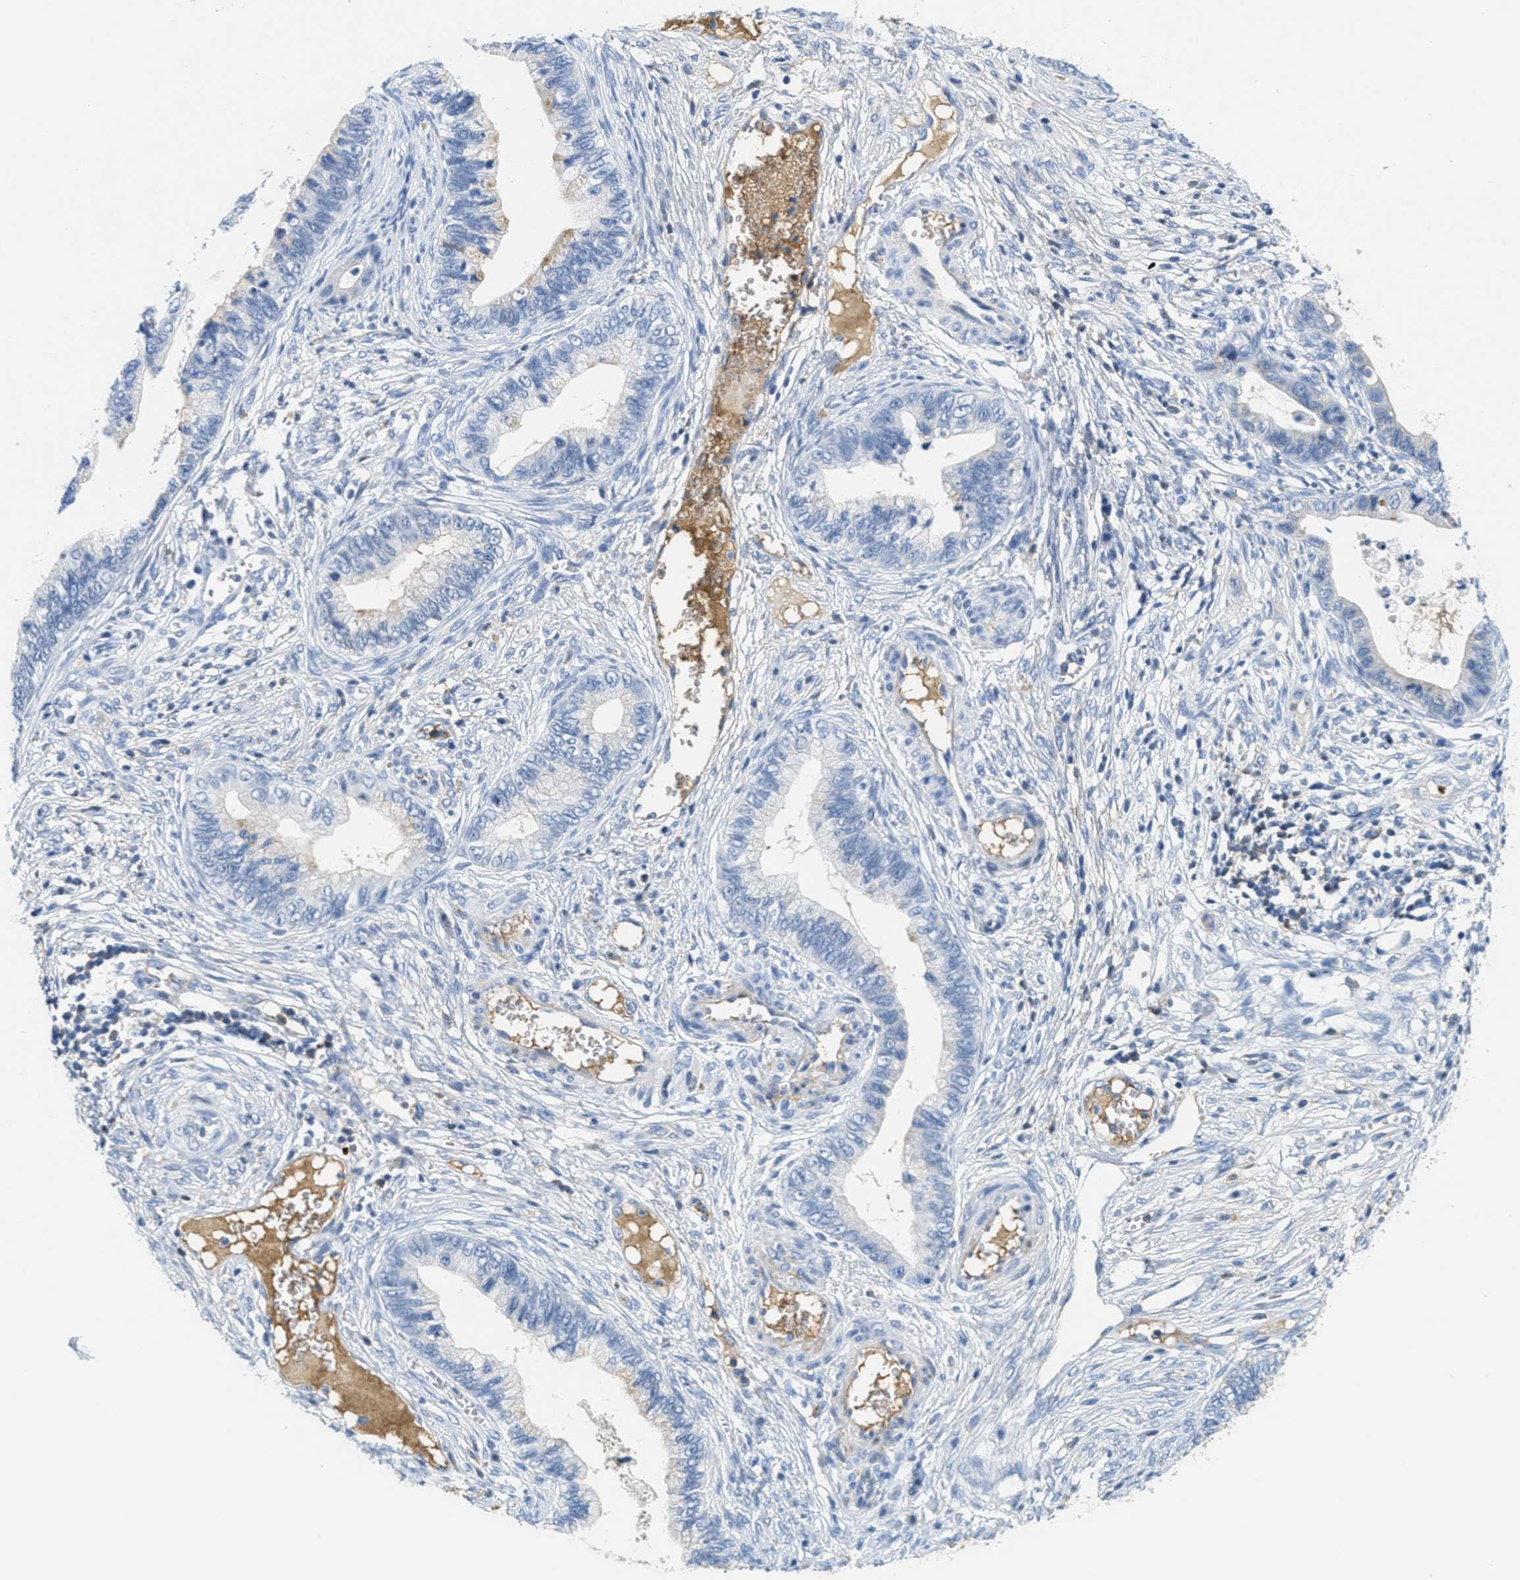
{"staining": {"intensity": "weak", "quantity": "<25%", "location": "cytoplasmic/membranous"}, "tissue": "cervical cancer", "cell_type": "Tumor cells", "image_type": "cancer", "snomed": [{"axis": "morphology", "description": "Adenocarcinoma, NOS"}, {"axis": "topography", "description": "Cervix"}], "caption": "The immunohistochemistry image has no significant expression in tumor cells of cervical adenocarcinoma tissue.", "gene": "SERPINA1", "patient": {"sex": "female", "age": 44}}